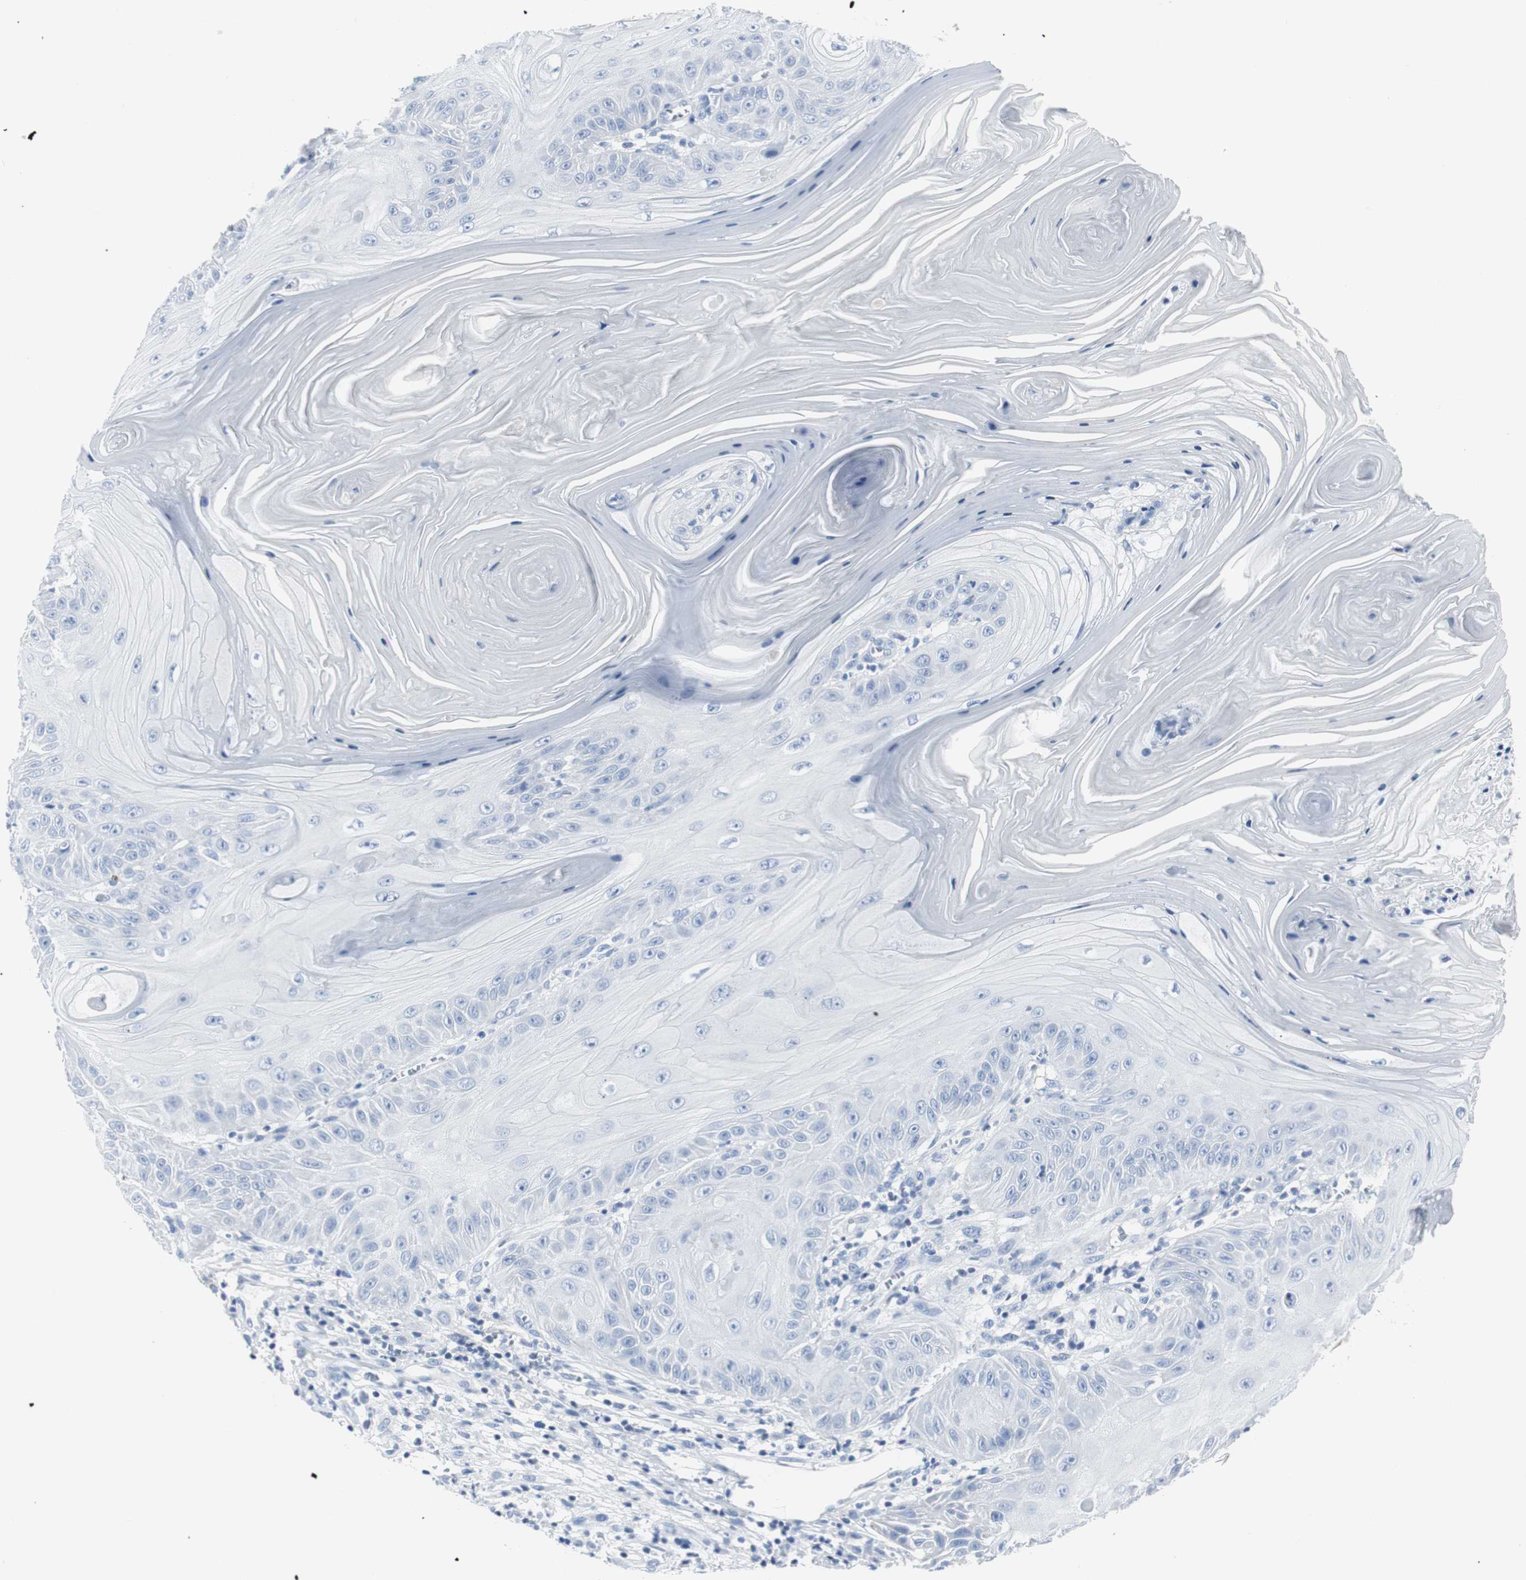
{"staining": {"intensity": "negative", "quantity": "none", "location": "none"}, "tissue": "skin cancer", "cell_type": "Tumor cells", "image_type": "cancer", "snomed": [{"axis": "morphology", "description": "Squamous cell carcinoma, NOS"}, {"axis": "topography", "description": "Skin"}], "caption": "This is an IHC micrograph of skin squamous cell carcinoma. There is no positivity in tumor cells.", "gene": "GAP43", "patient": {"sex": "female", "age": 78}}